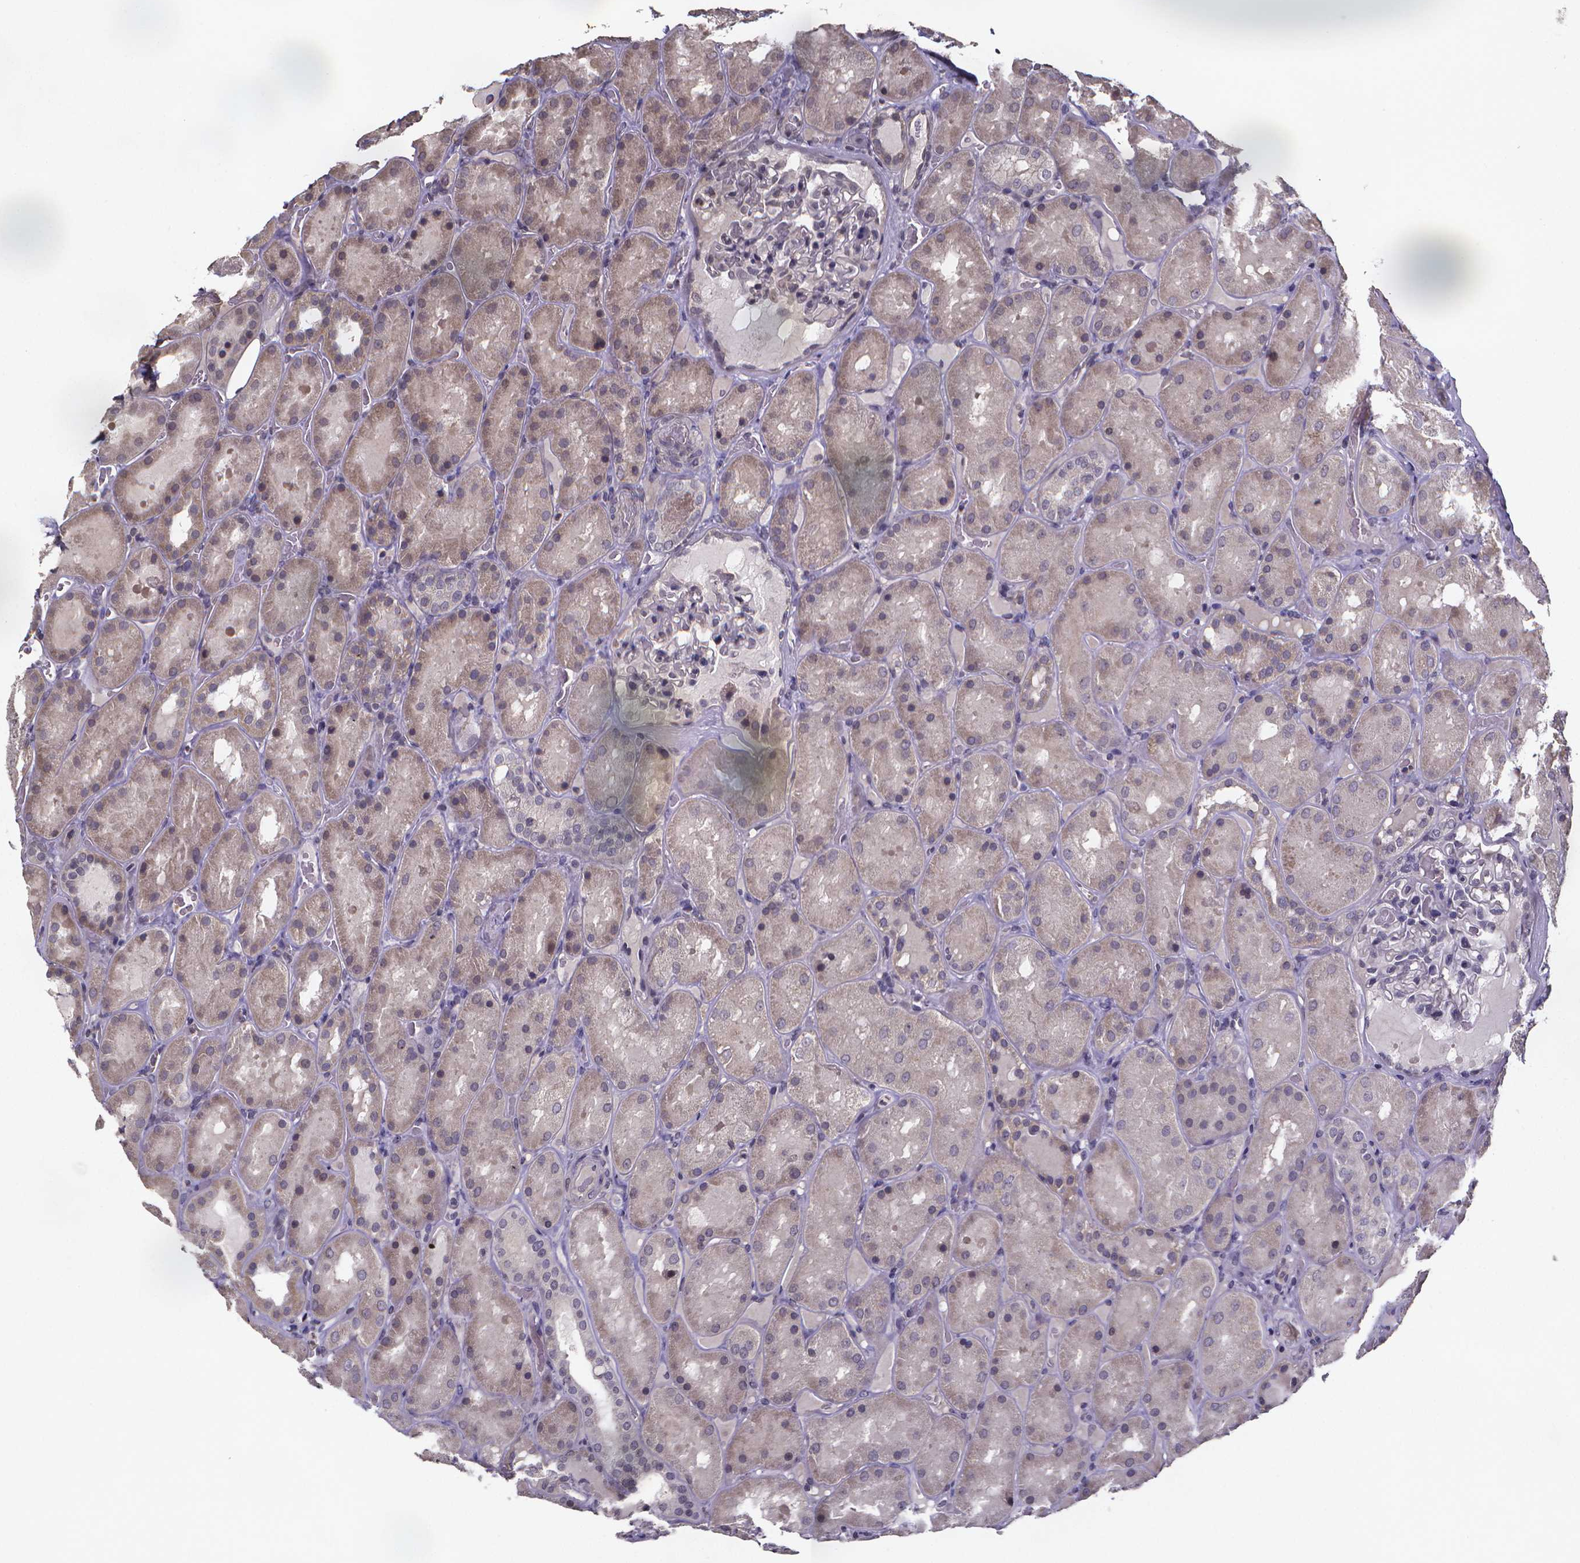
{"staining": {"intensity": "negative", "quantity": "none", "location": "none"}, "tissue": "kidney", "cell_type": "Cells in glomeruli", "image_type": "normal", "snomed": [{"axis": "morphology", "description": "Normal tissue, NOS"}, {"axis": "topography", "description": "Kidney"}], "caption": "Kidney stained for a protein using immunohistochemistry shows no expression cells in glomeruli.", "gene": "TP73", "patient": {"sex": "male", "age": 73}}